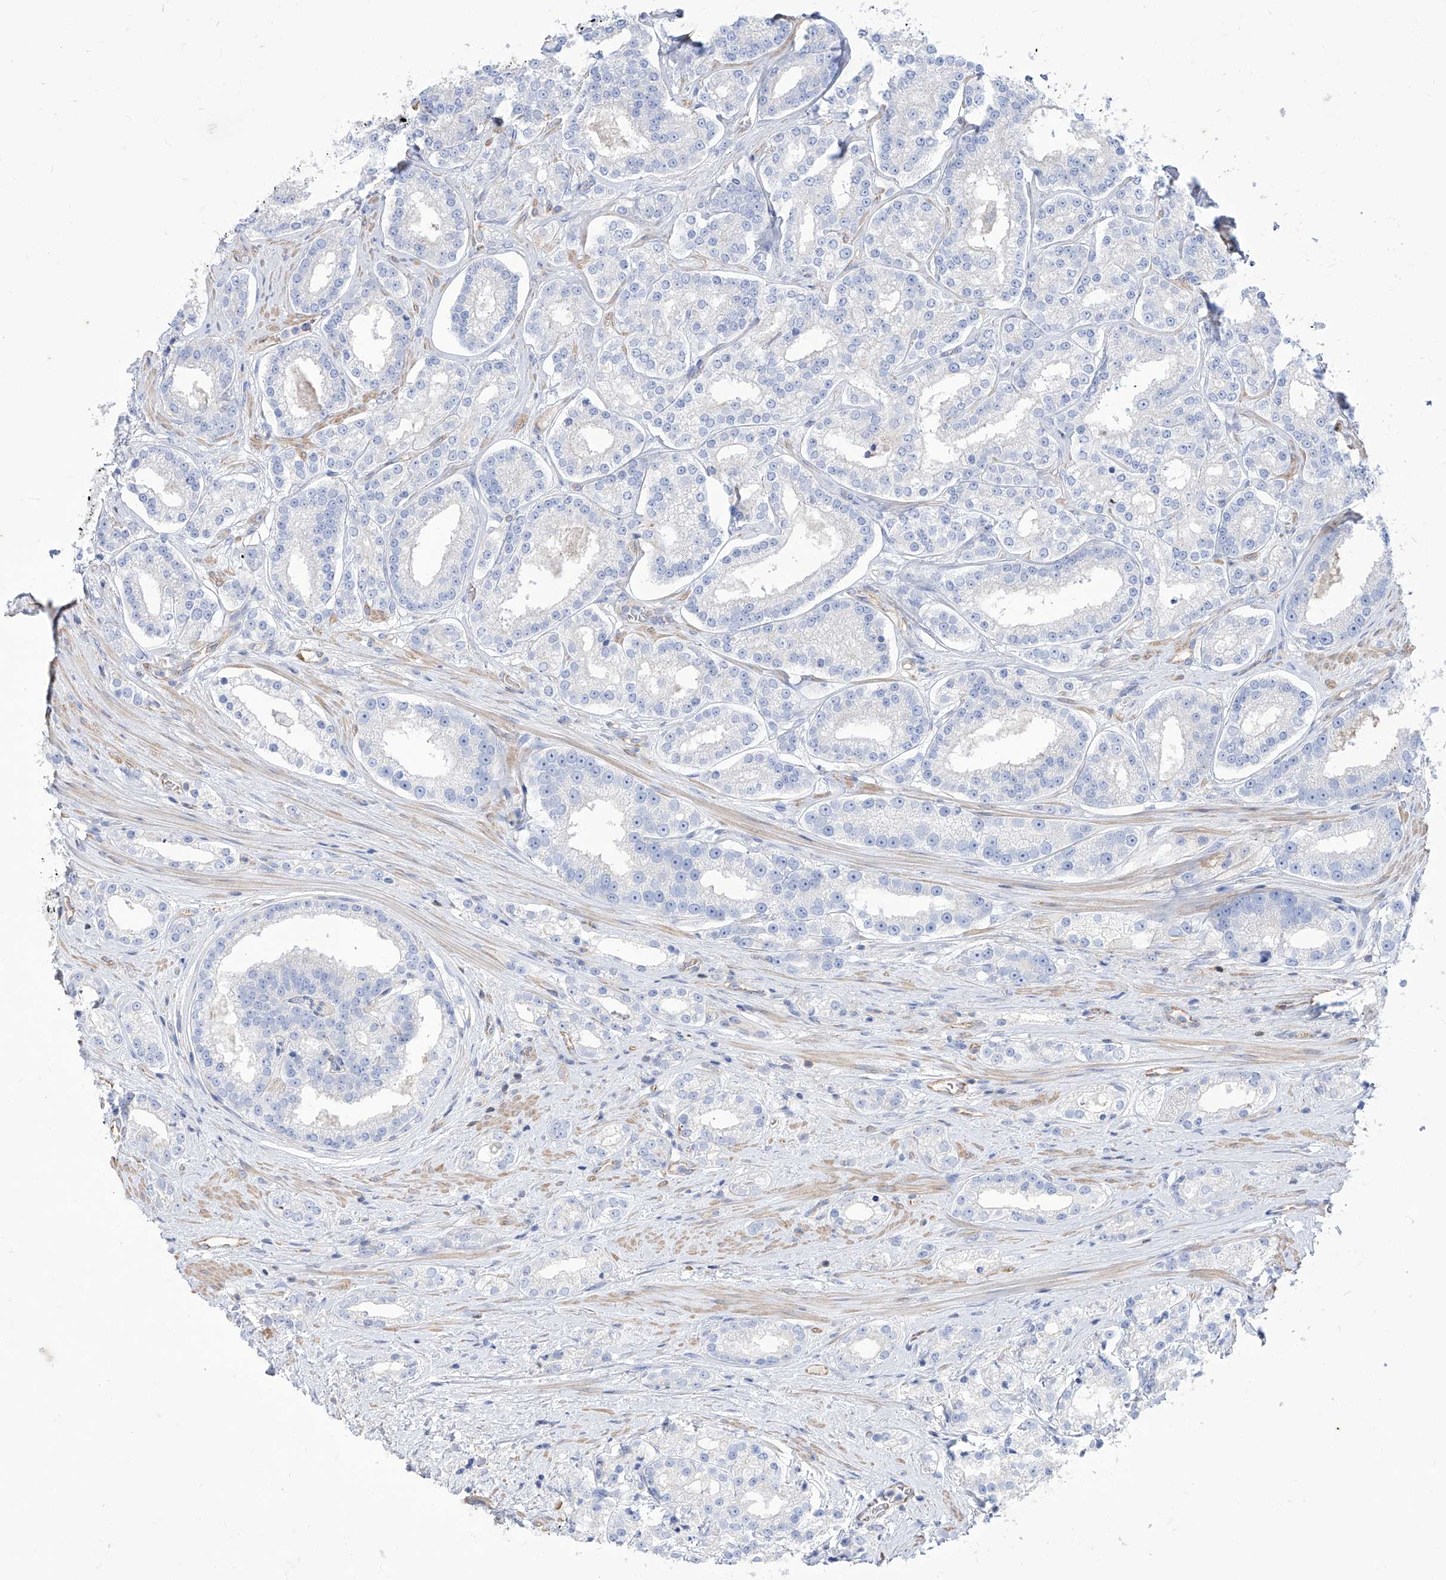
{"staining": {"intensity": "negative", "quantity": "none", "location": "none"}, "tissue": "prostate cancer", "cell_type": "Tumor cells", "image_type": "cancer", "snomed": [{"axis": "morphology", "description": "Normal tissue, NOS"}, {"axis": "morphology", "description": "Adenocarcinoma, High grade"}, {"axis": "topography", "description": "Prostate"}], "caption": "IHC of human prostate adenocarcinoma (high-grade) exhibits no staining in tumor cells.", "gene": "C1orf74", "patient": {"sex": "male", "age": 83}}